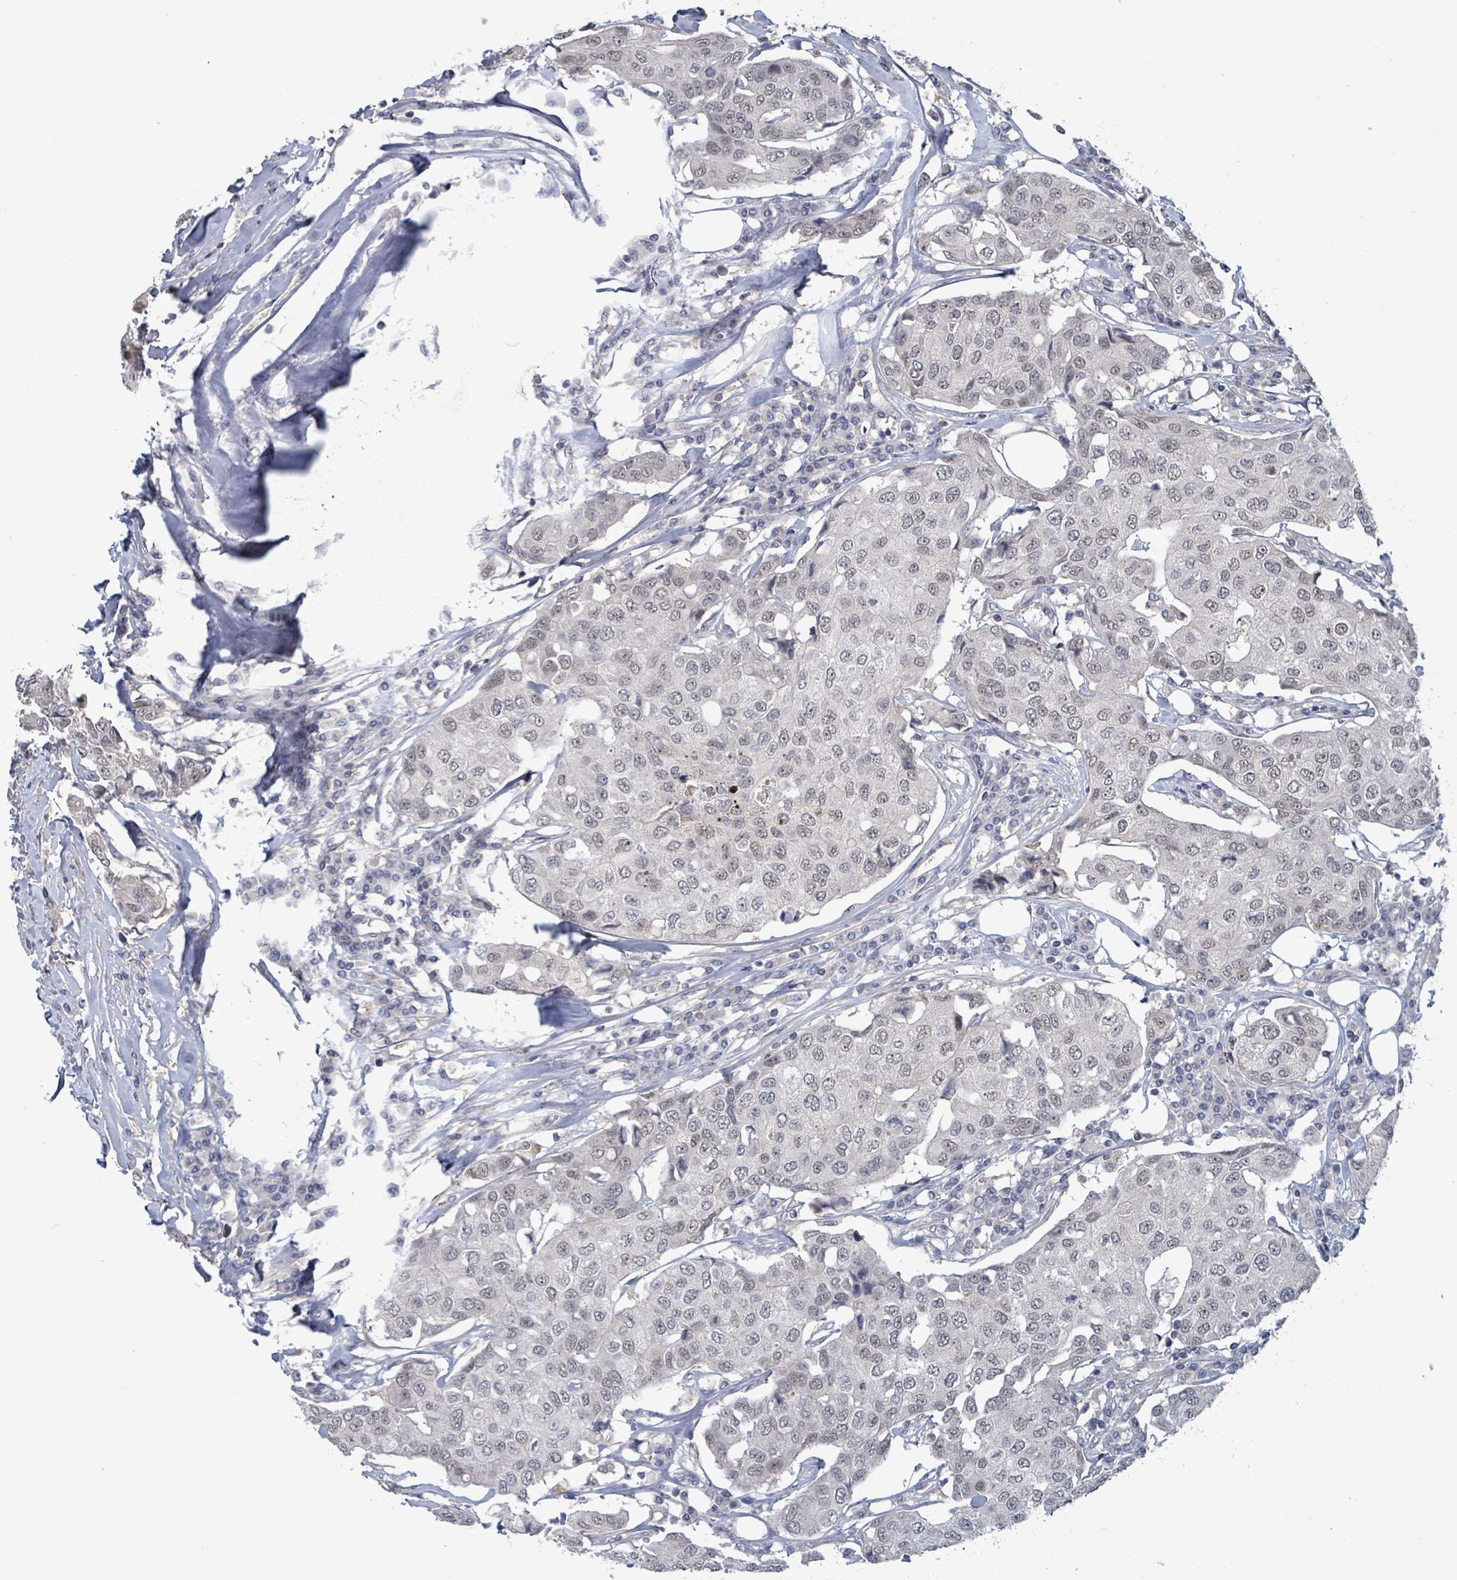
{"staining": {"intensity": "negative", "quantity": "none", "location": "none"}, "tissue": "breast cancer", "cell_type": "Tumor cells", "image_type": "cancer", "snomed": [{"axis": "morphology", "description": "Duct carcinoma"}, {"axis": "topography", "description": "Breast"}], "caption": "Immunohistochemical staining of human infiltrating ductal carcinoma (breast) reveals no significant expression in tumor cells. (DAB (3,3'-diaminobenzidine) immunohistochemistry visualized using brightfield microscopy, high magnification).", "gene": "AMMECR1", "patient": {"sex": "female", "age": 80}}